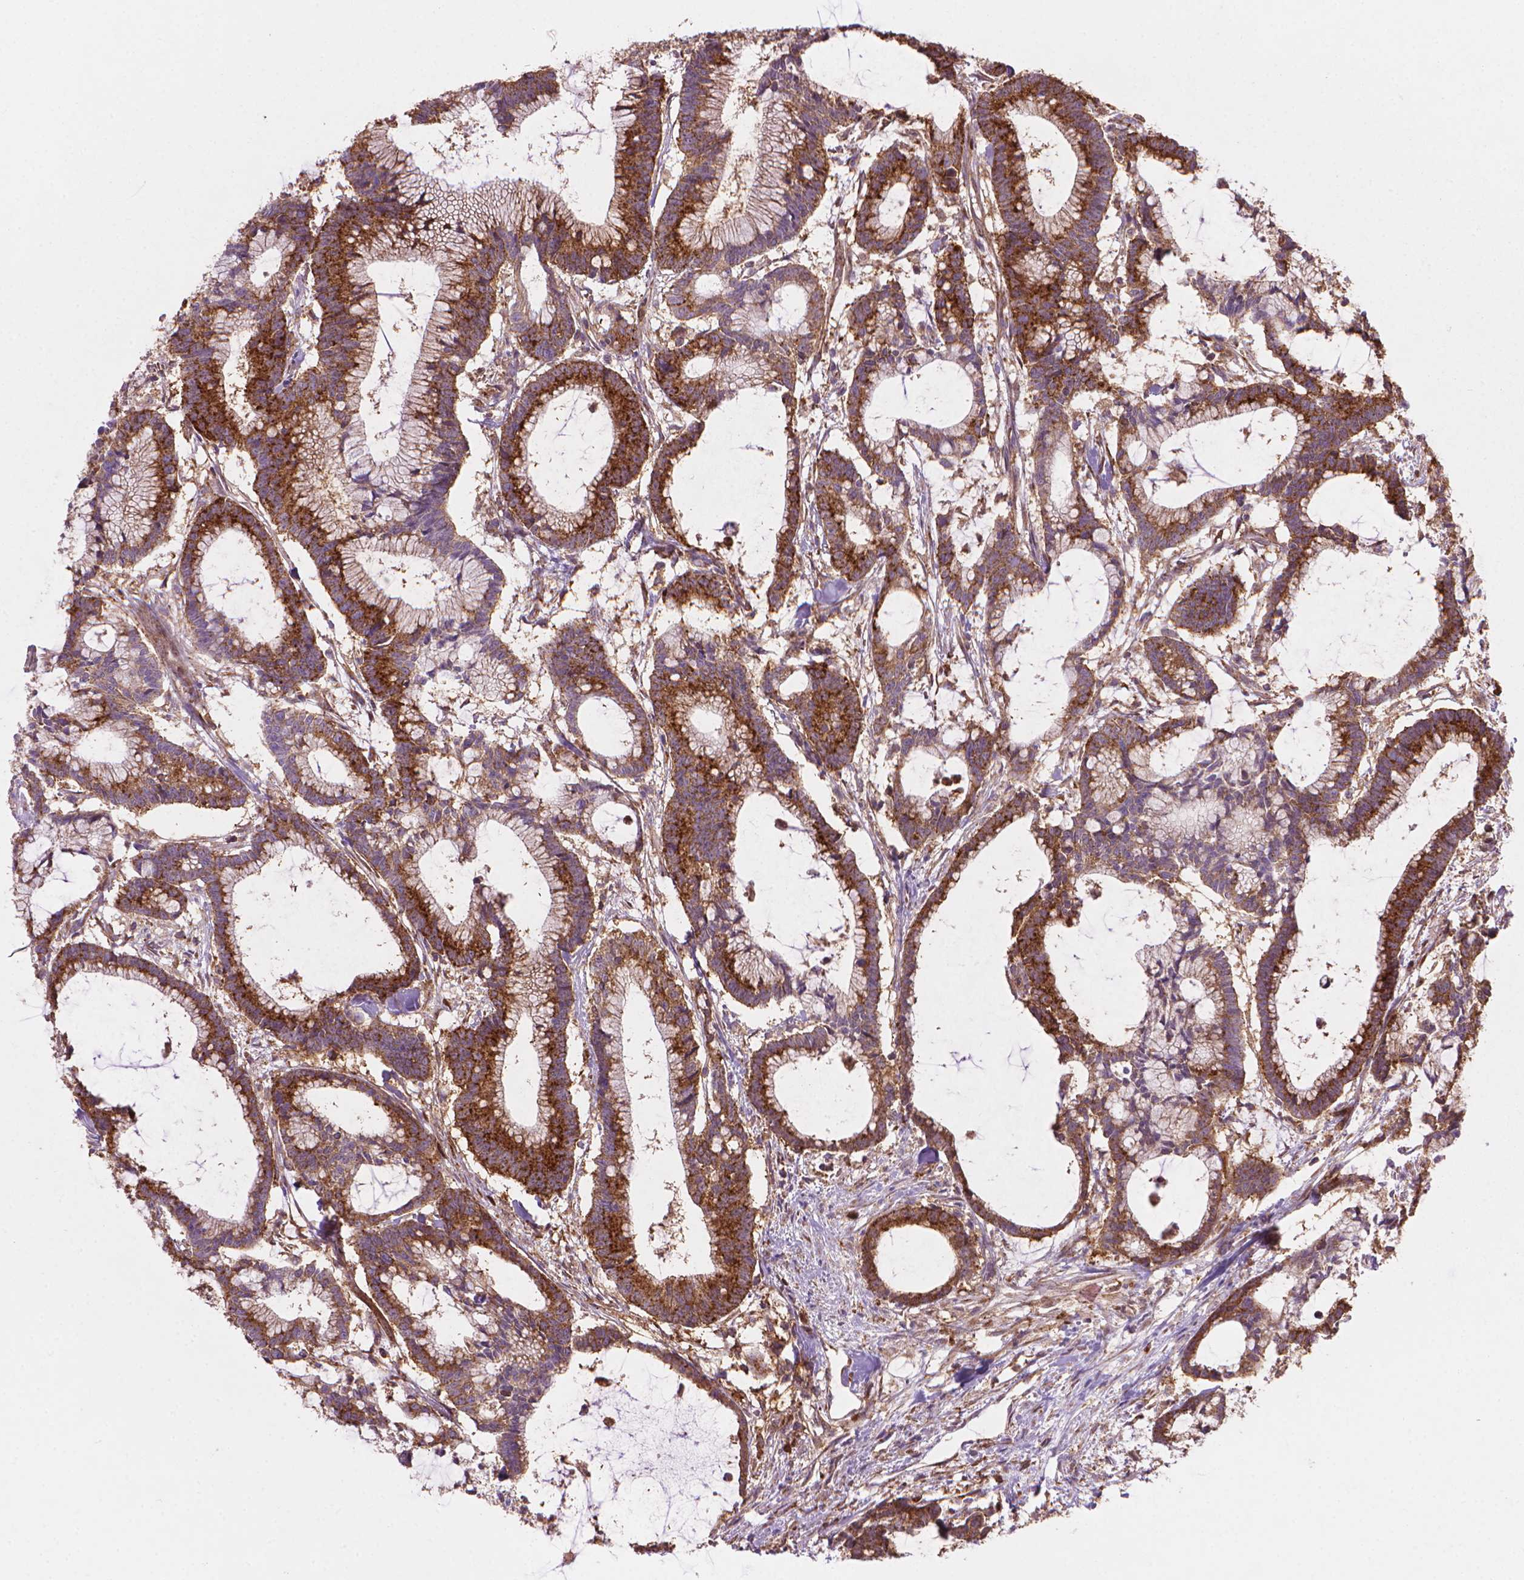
{"staining": {"intensity": "moderate", "quantity": ">75%", "location": "cytoplasmic/membranous"}, "tissue": "colorectal cancer", "cell_type": "Tumor cells", "image_type": "cancer", "snomed": [{"axis": "morphology", "description": "Adenocarcinoma, NOS"}, {"axis": "topography", "description": "Colon"}], "caption": "Colorectal cancer (adenocarcinoma) stained with immunohistochemistry exhibits moderate cytoplasmic/membranous staining in approximately >75% of tumor cells.", "gene": "VARS2", "patient": {"sex": "female", "age": 78}}